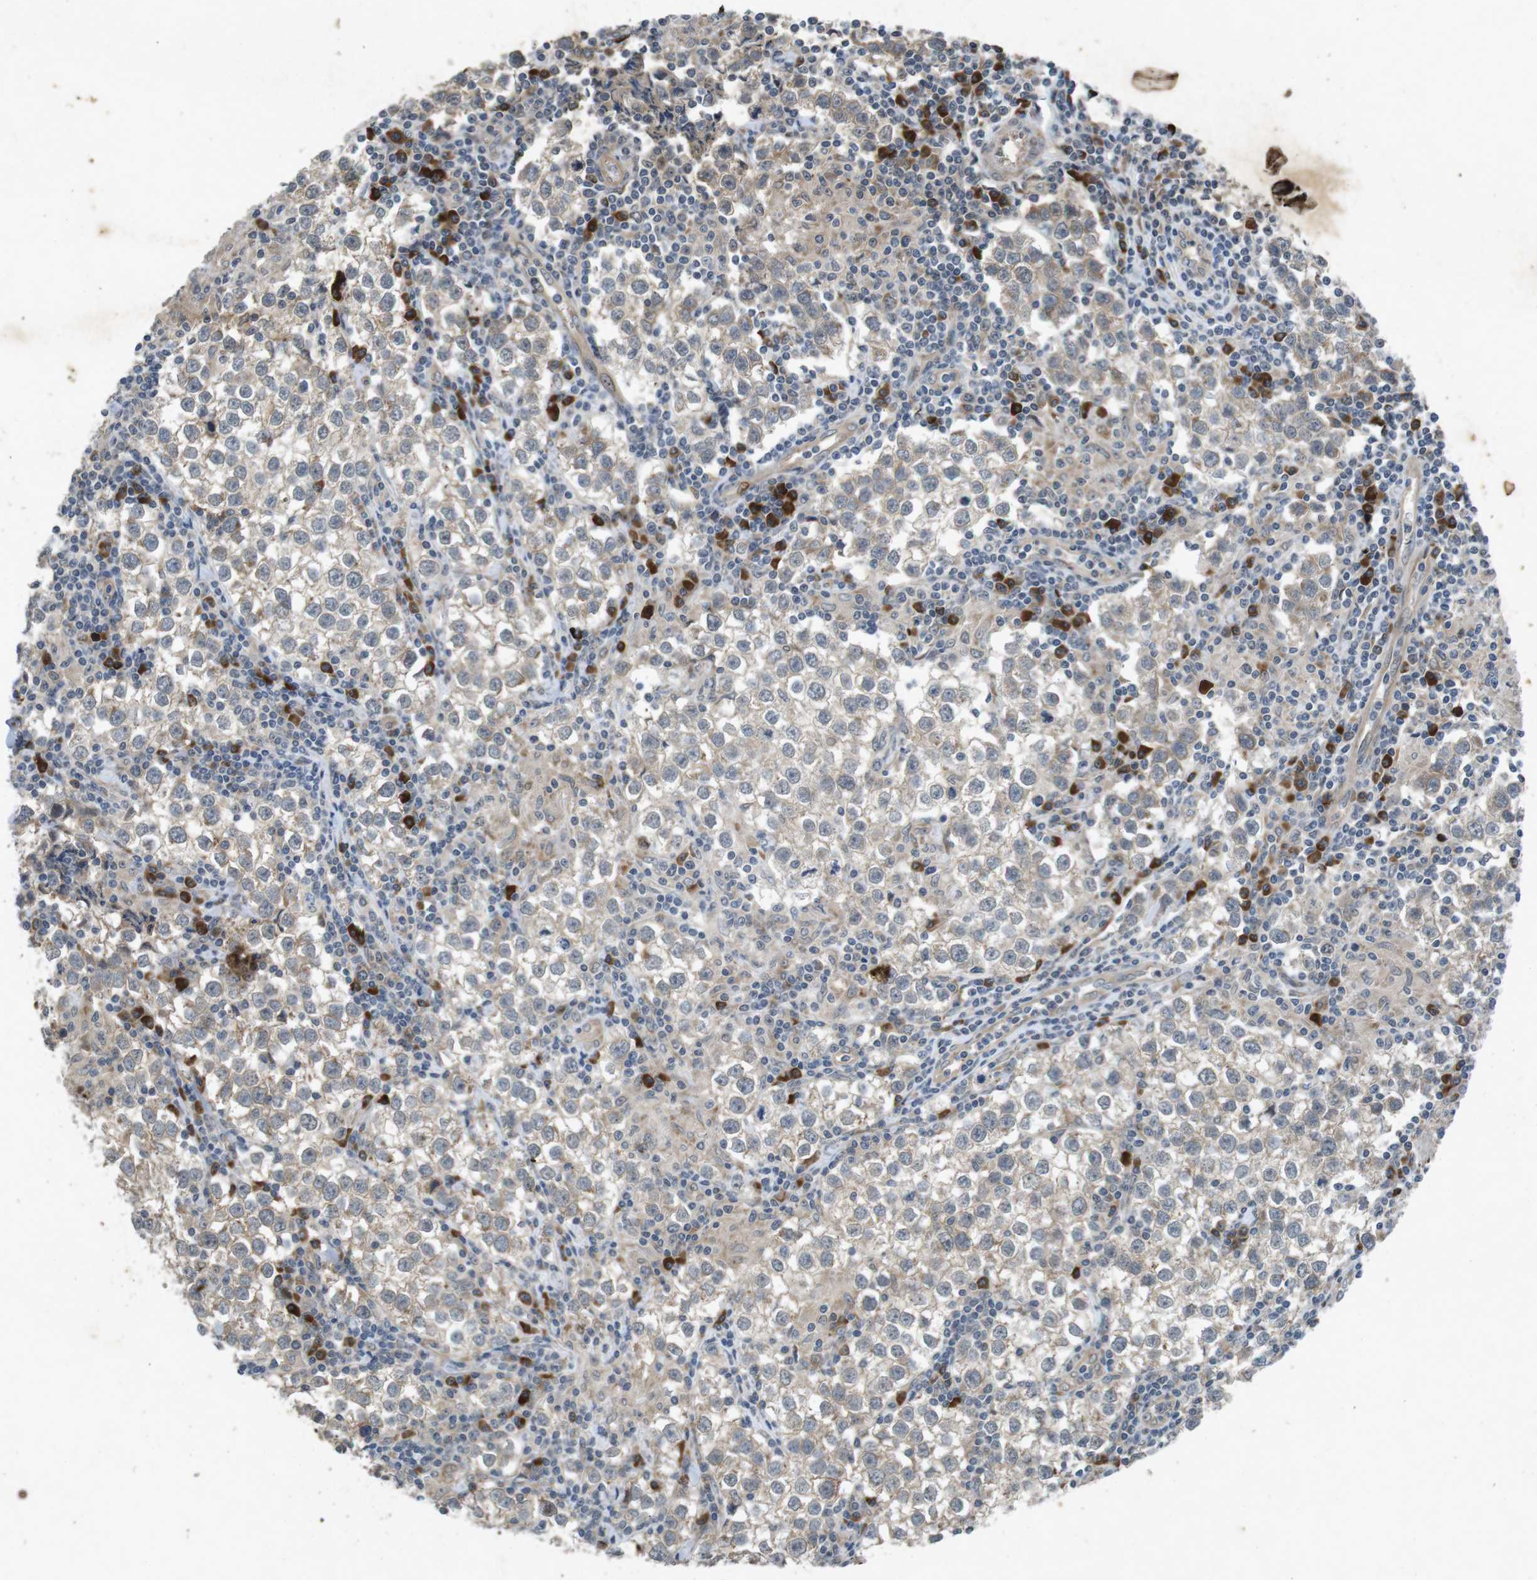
{"staining": {"intensity": "weak", "quantity": ">75%", "location": "cytoplasmic/membranous"}, "tissue": "testis cancer", "cell_type": "Tumor cells", "image_type": "cancer", "snomed": [{"axis": "morphology", "description": "Seminoma, NOS"}, {"axis": "morphology", "description": "Carcinoma, Embryonal, NOS"}, {"axis": "topography", "description": "Testis"}], "caption": "High-magnification brightfield microscopy of testis cancer stained with DAB (3,3'-diaminobenzidine) (brown) and counterstained with hematoxylin (blue). tumor cells exhibit weak cytoplasmic/membranous expression is appreciated in approximately>75% of cells.", "gene": "FLCN", "patient": {"sex": "male", "age": 36}}